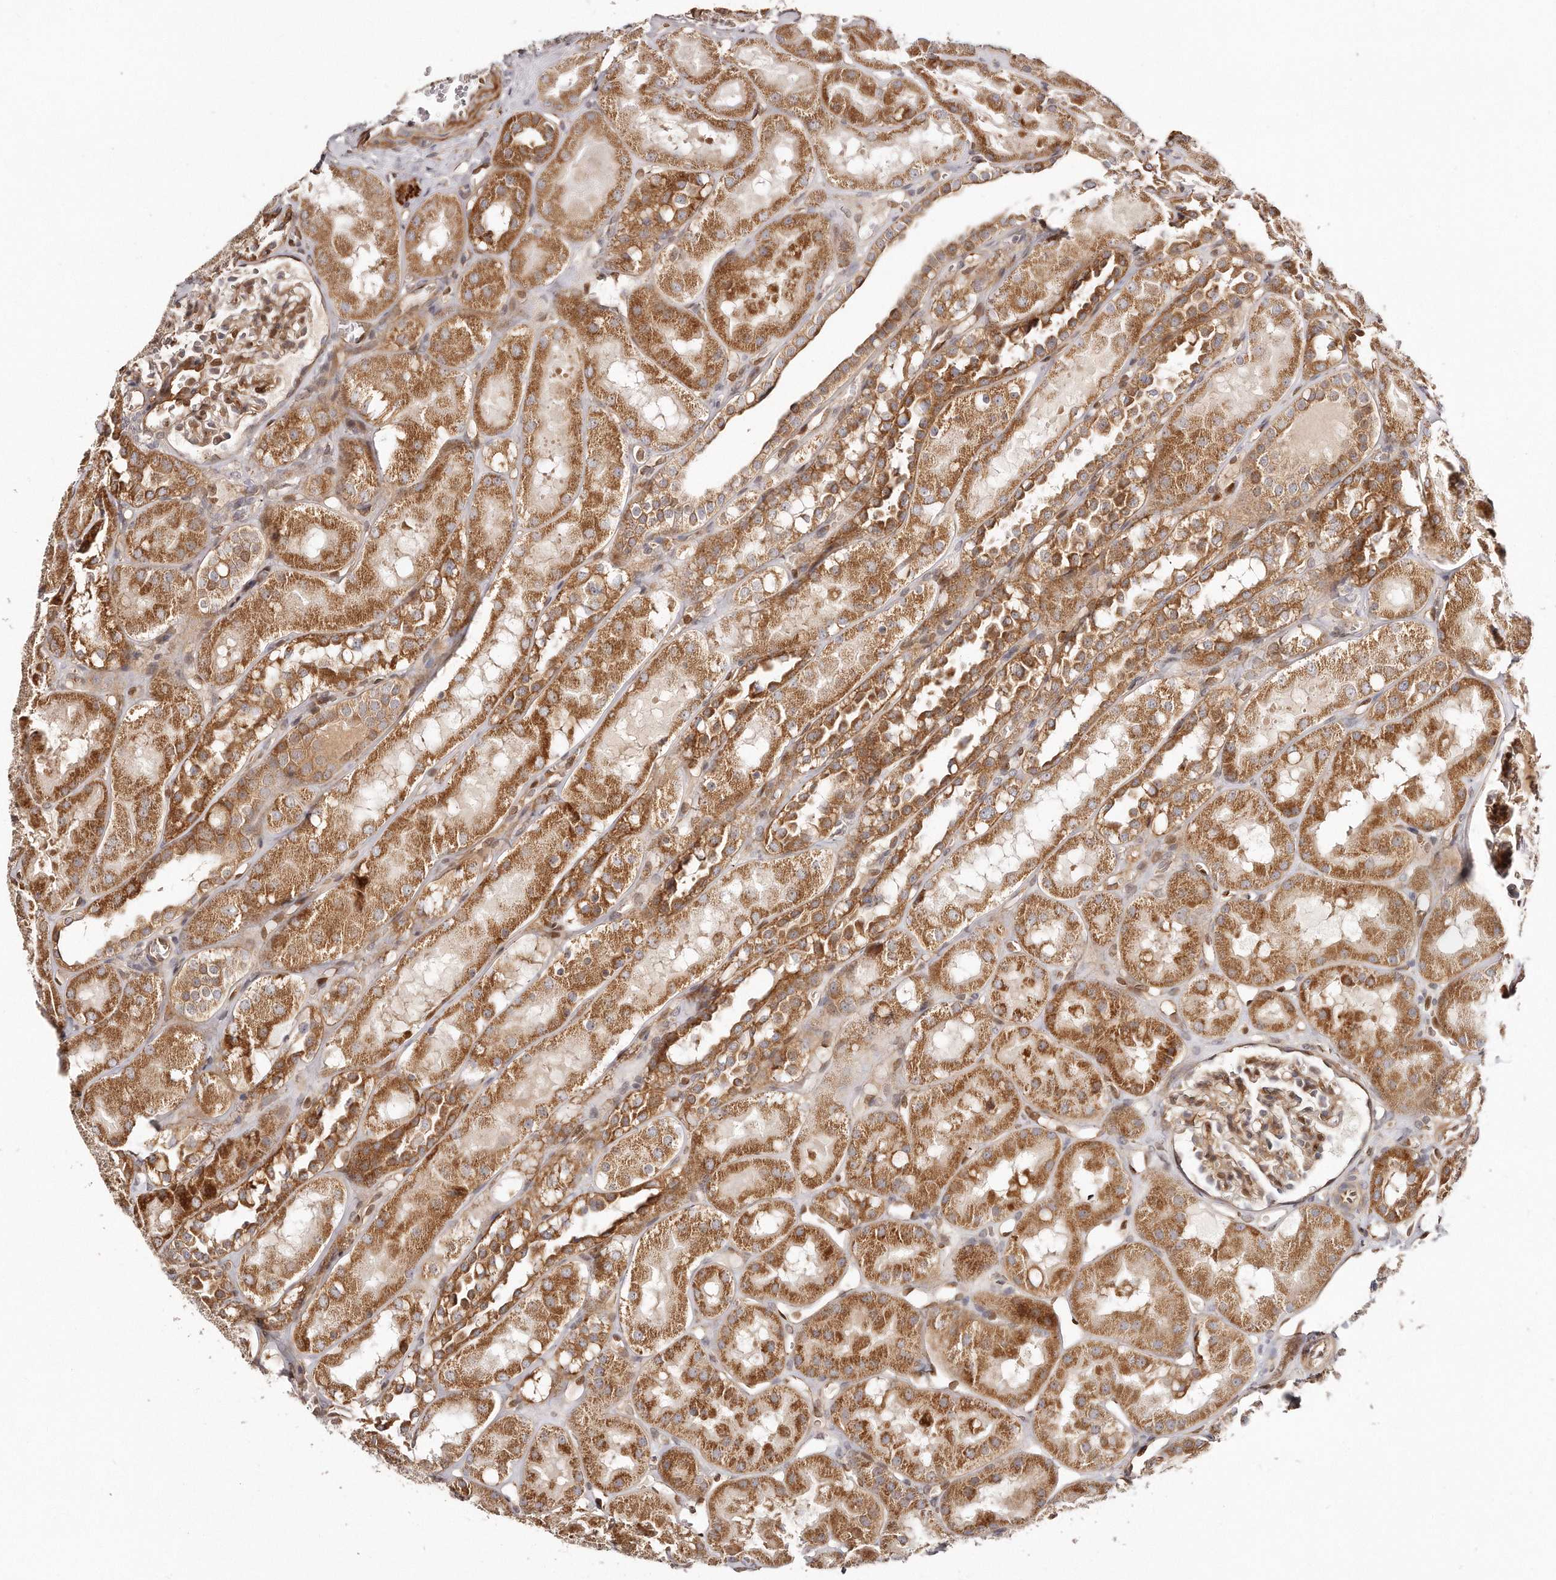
{"staining": {"intensity": "moderate", "quantity": ">75%", "location": "cytoplasmic/membranous,nuclear"}, "tissue": "kidney", "cell_type": "Cells in glomeruli", "image_type": "normal", "snomed": [{"axis": "morphology", "description": "Normal tissue, NOS"}, {"axis": "topography", "description": "Kidney"}], "caption": "This micrograph displays normal kidney stained with immunohistochemistry to label a protein in brown. The cytoplasmic/membranous,nuclear of cells in glomeruli show moderate positivity for the protein. Nuclei are counter-stained blue.", "gene": "GBP4", "patient": {"sex": "male", "age": 16}}